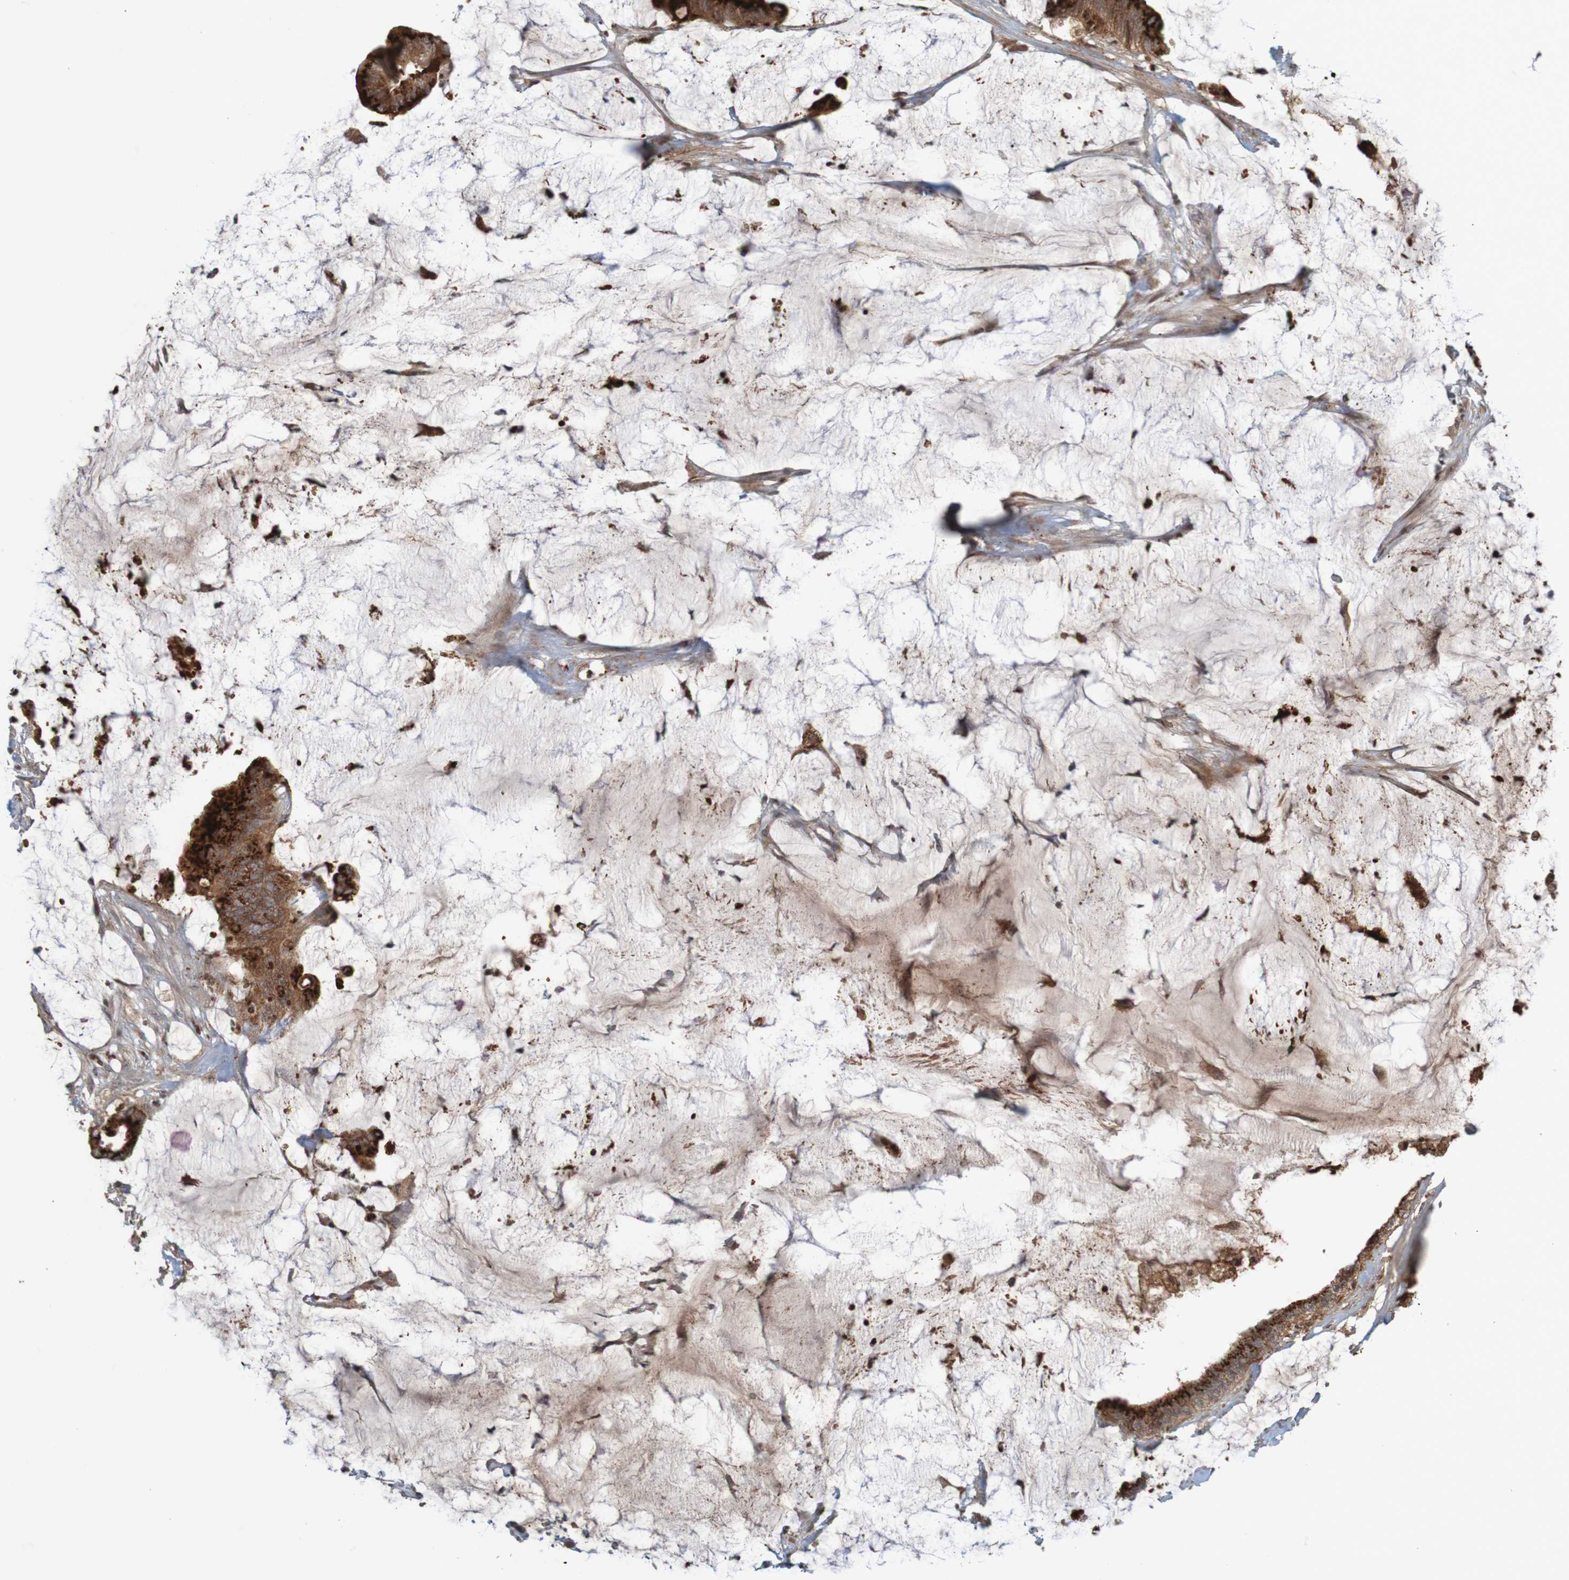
{"staining": {"intensity": "strong", "quantity": ">75%", "location": "cytoplasmic/membranous"}, "tissue": "colorectal cancer", "cell_type": "Tumor cells", "image_type": "cancer", "snomed": [{"axis": "morphology", "description": "Adenocarcinoma, NOS"}, {"axis": "topography", "description": "Rectum"}], "caption": "Immunohistochemical staining of human adenocarcinoma (colorectal) reveals high levels of strong cytoplasmic/membranous staining in about >75% of tumor cells.", "gene": "GUCY1A1", "patient": {"sex": "female", "age": 66}}